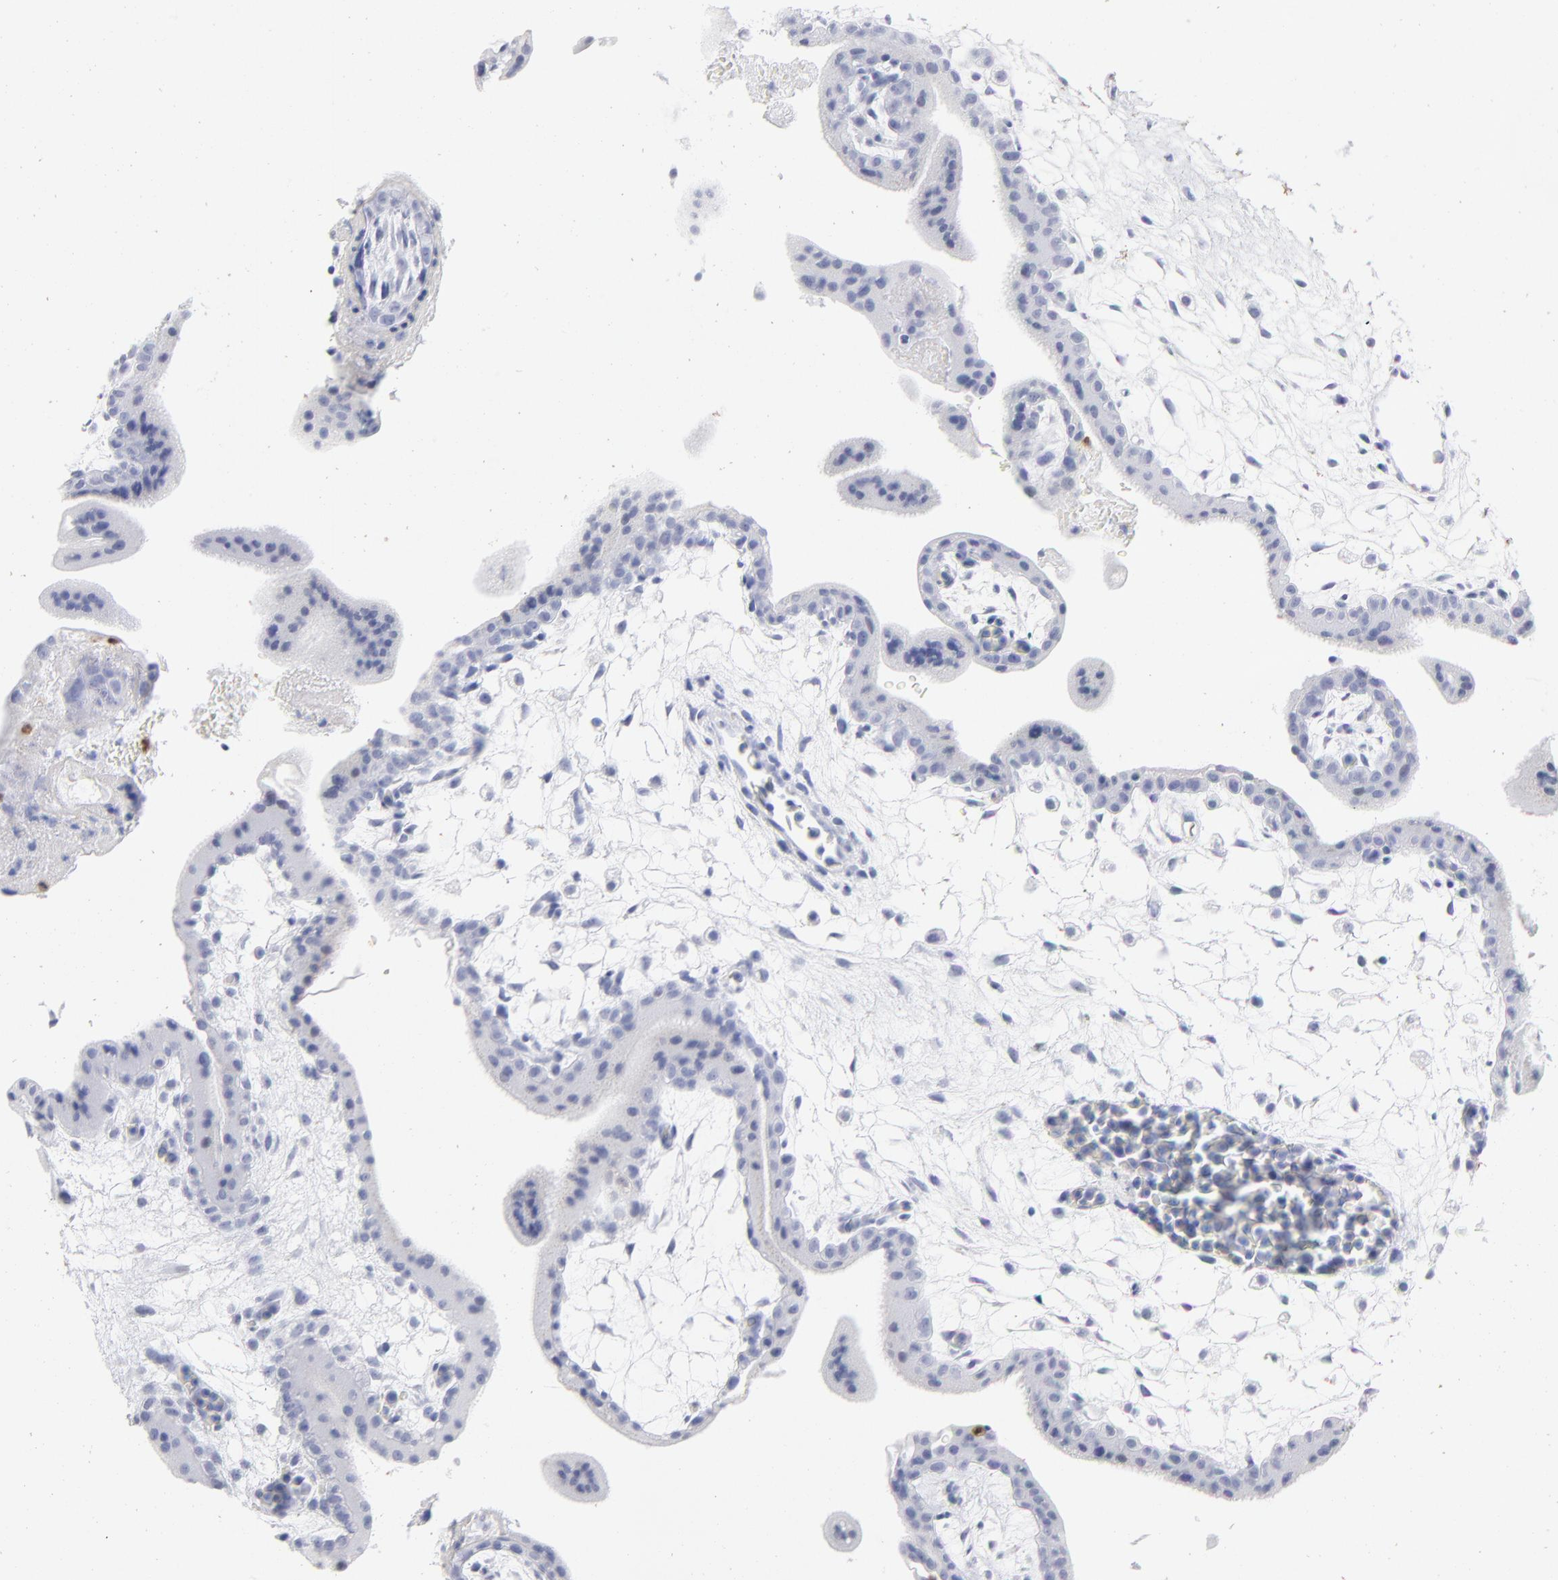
{"staining": {"intensity": "negative", "quantity": "none", "location": "none"}, "tissue": "placenta", "cell_type": "Decidual cells", "image_type": "normal", "snomed": [{"axis": "morphology", "description": "Normal tissue, NOS"}, {"axis": "topography", "description": "Placenta"}], "caption": "Histopathology image shows no significant protein staining in decidual cells of normal placenta. The staining is performed using DAB brown chromogen with nuclei counter-stained in using hematoxylin.", "gene": "ARG1", "patient": {"sex": "female", "age": 35}}